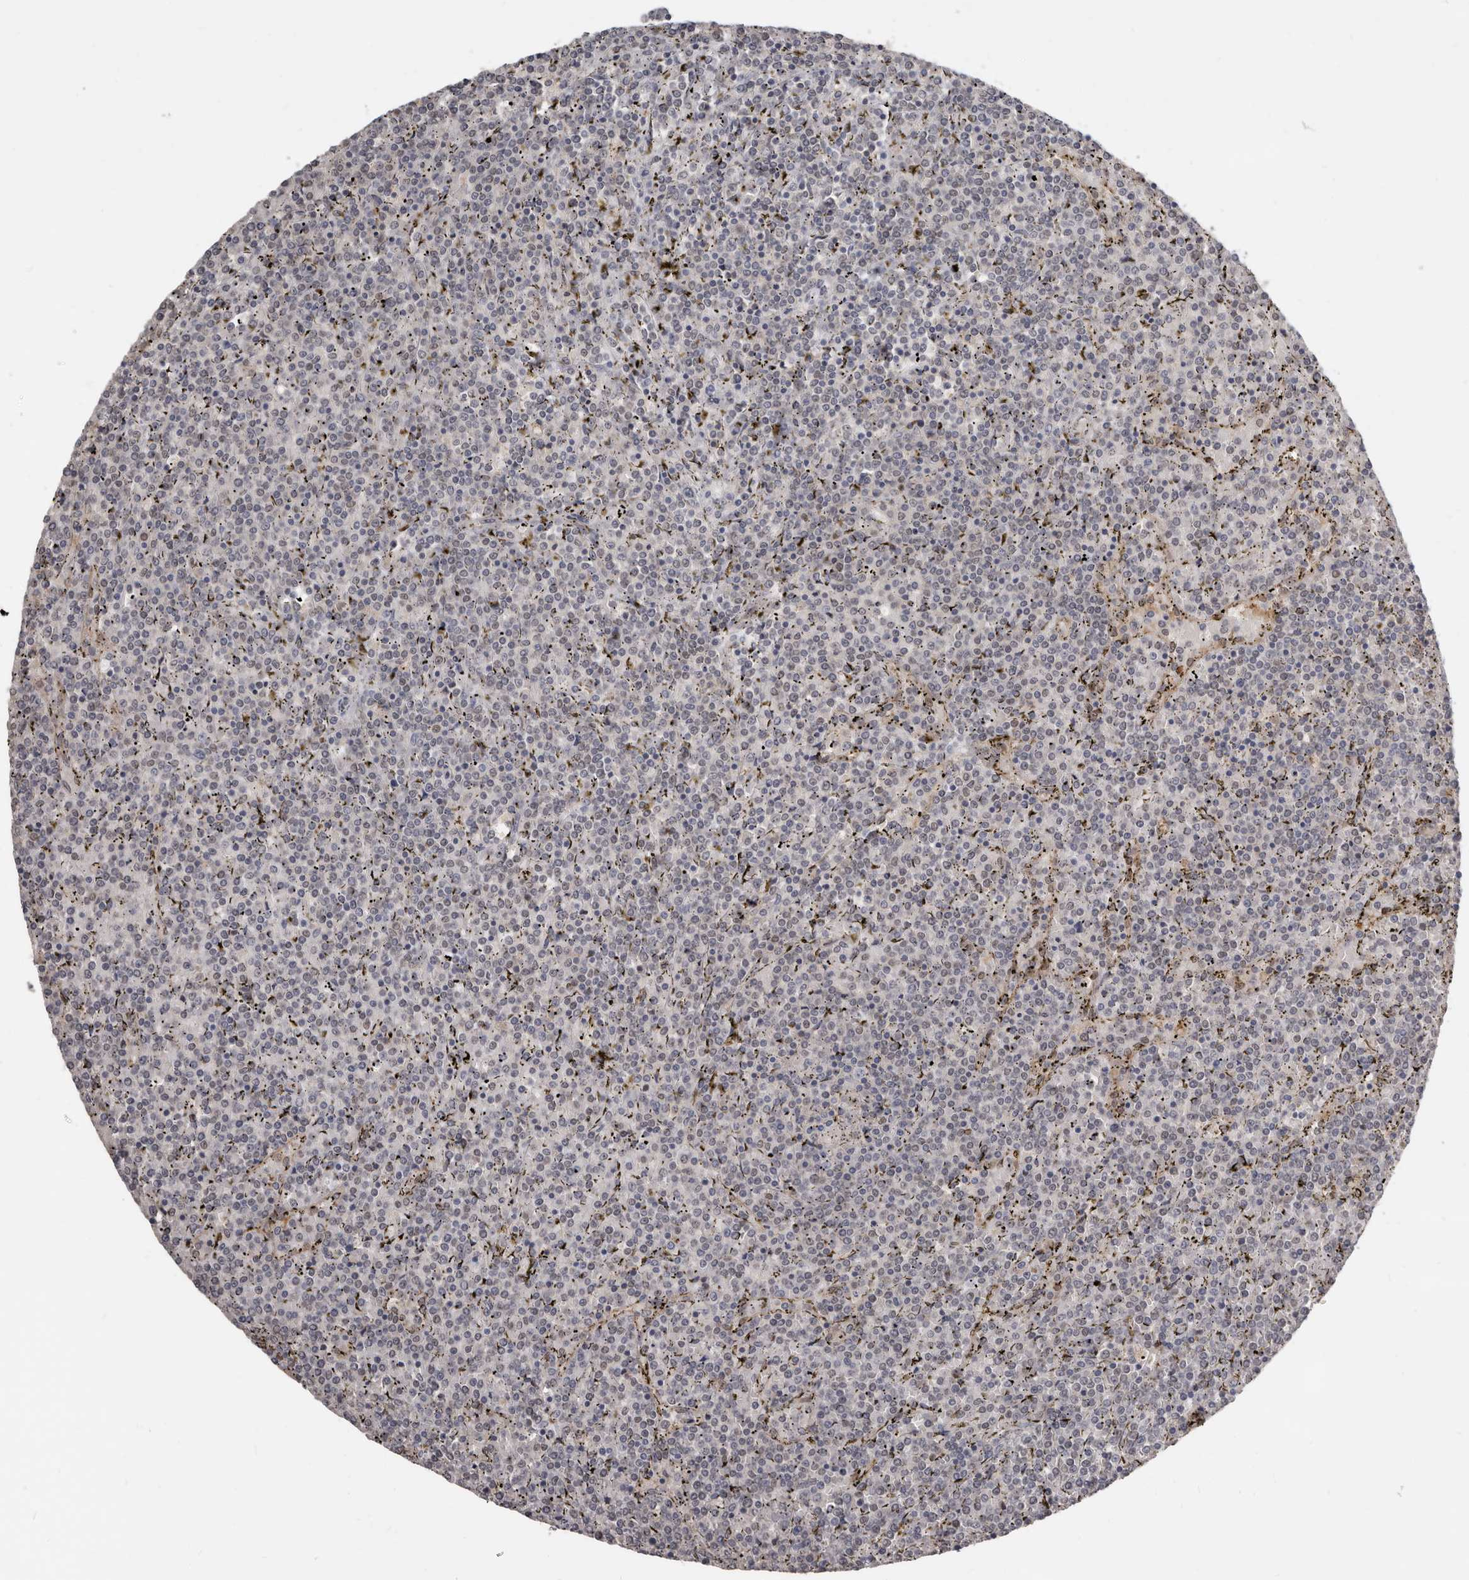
{"staining": {"intensity": "negative", "quantity": "none", "location": "none"}, "tissue": "lymphoma", "cell_type": "Tumor cells", "image_type": "cancer", "snomed": [{"axis": "morphology", "description": "Malignant lymphoma, non-Hodgkin's type, Low grade"}, {"axis": "topography", "description": "Spleen"}], "caption": "Immunohistochemical staining of human lymphoma displays no significant positivity in tumor cells. Brightfield microscopy of immunohistochemistry stained with DAB (3,3'-diaminobenzidine) (brown) and hematoxylin (blue), captured at high magnification.", "gene": "RBKS", "patient": {"sex": "female", "age": 19}}